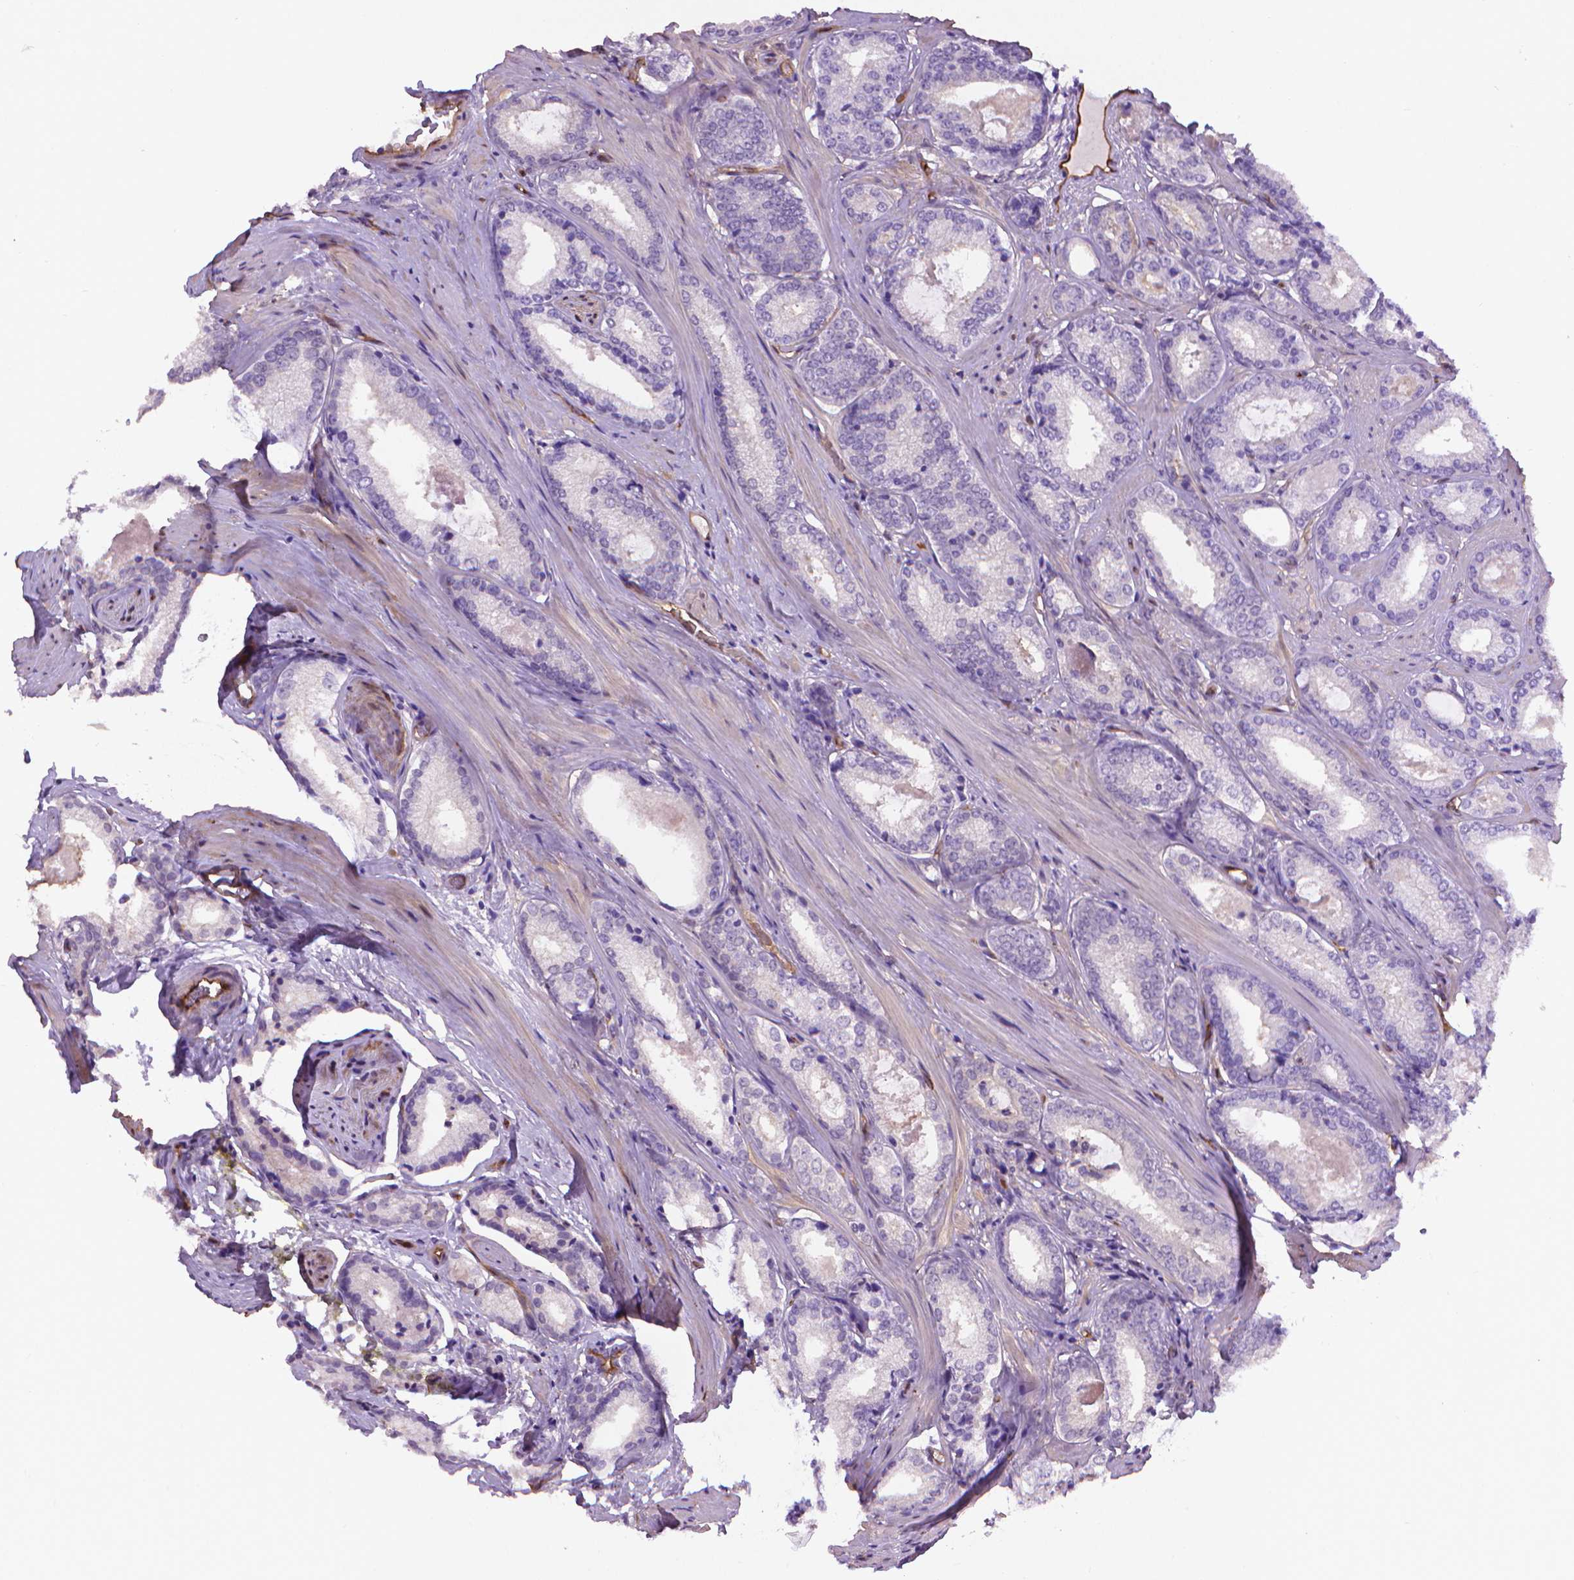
{"staining": {"intensity": "negative", "quantity": "none", "location": "none"}, "tissue": "prostate cancer", "cell_type": "Tumor cells", "image_type": "cancer", "snomed": [{"axis": "morphology", "description": "Adenocarcinoma, Low grade"}, {"axis": "topography", "description": "Prostate"}], "caption": "Tumor cells show no significant protein positivity in prostate cancer.", "gene": "CLIC4", "patient": {"sex": "male", "age": 56}}